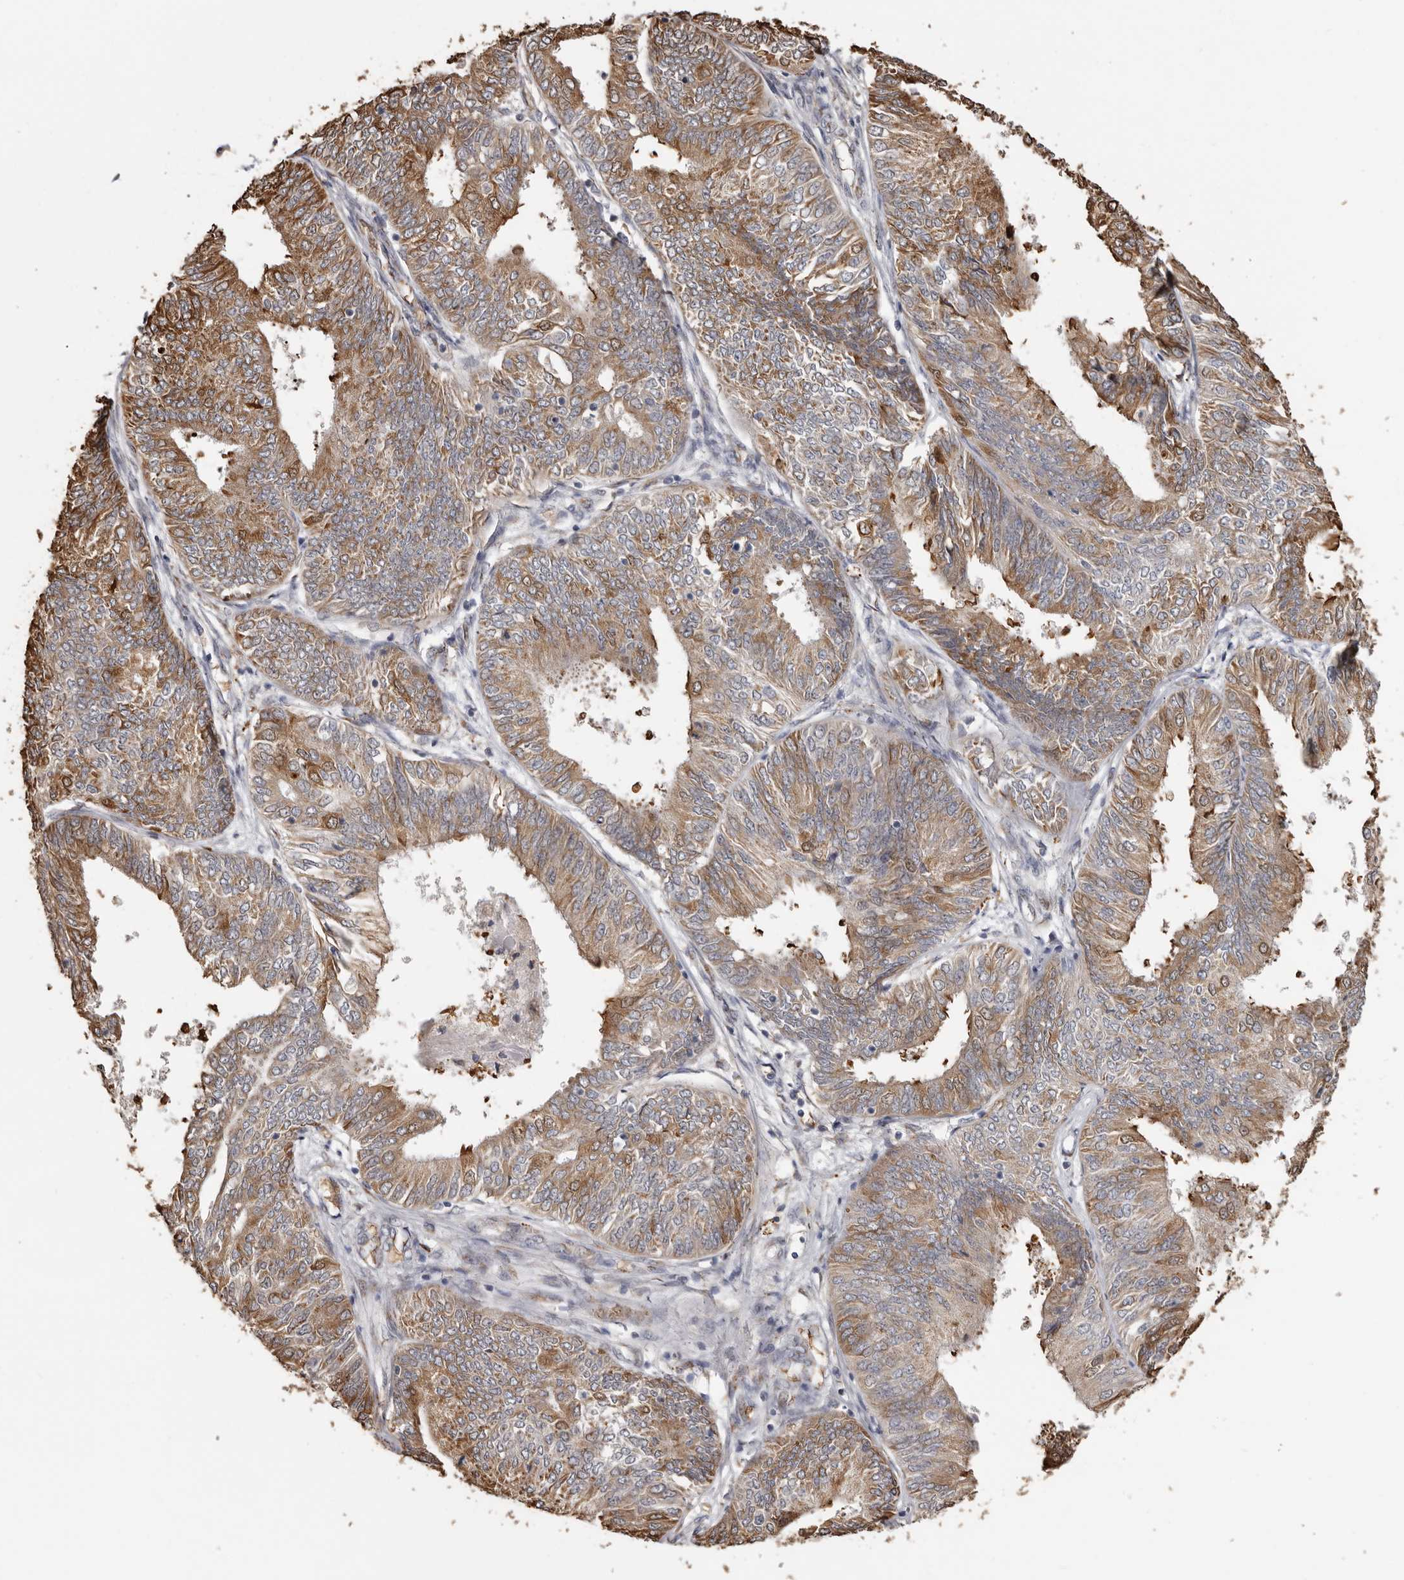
{"staining": {"intensity": "moderate", "quantity": ">75%", "location": "cytoplasmic/membranous"}, "tissue": "endometrial cancer", "cell_type": "Tumor cells", "image_type": "cancer", "snomed": [{"axis": "morphology", "description": "Adenocarcinoma, NOS"}, {"axis": "topography", "description": "Endometrium"}], "caption": "Human endometrial cancer stained for a protein (brown) reveals moderate cytoplasmic/membranous positive positivity in approximately >75% of tumor cells.", "gene": "ENTREP1", "patient": {"sex": "female", "age": 58}}